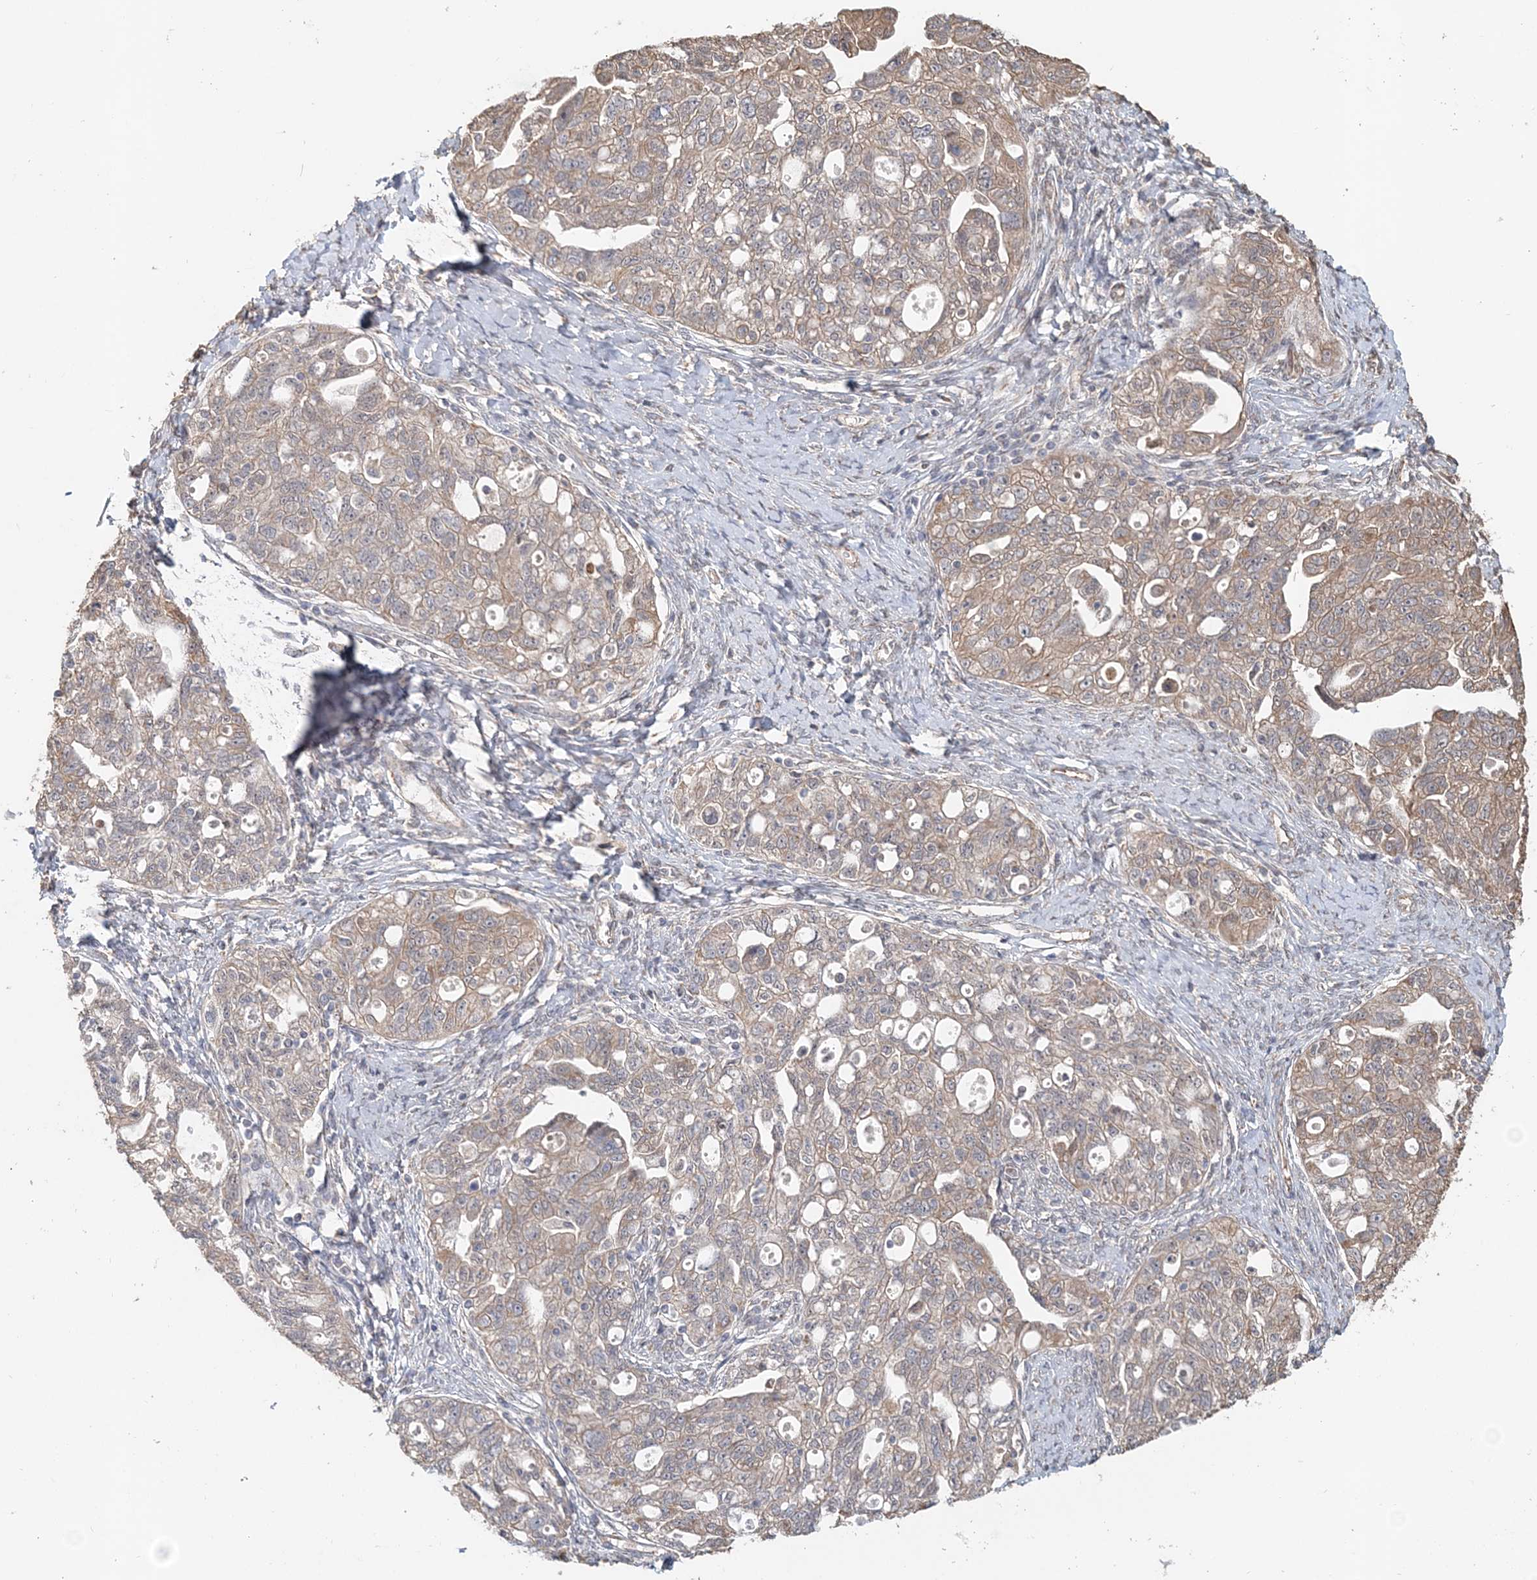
{"staining": {"intensity": "weak", "quantity": ">75%", "location": "cytoplasmic/membranous"}, "tissue": "ovarian cancer", "cell_type": "Tumor cells", "image_type": "cancer", "snomed": [{"axis": "morphology", "description": "Carcinoma, NOS"}, {"axis": "morphology", "description": "Cystadenocarcinoma, serous, NOS"}, {"axis": "topography", "description": "Ovary"}], "caption": "Serous cystadenocarcinoma (ovarian) stained with DAB immunohistochemistry reveals low levels of weak cytoplasmic/membranous expression in approximately >75% of tumor cells.", "gene": "FBXO38", "patient": {"sex": "female", "age": 69}}